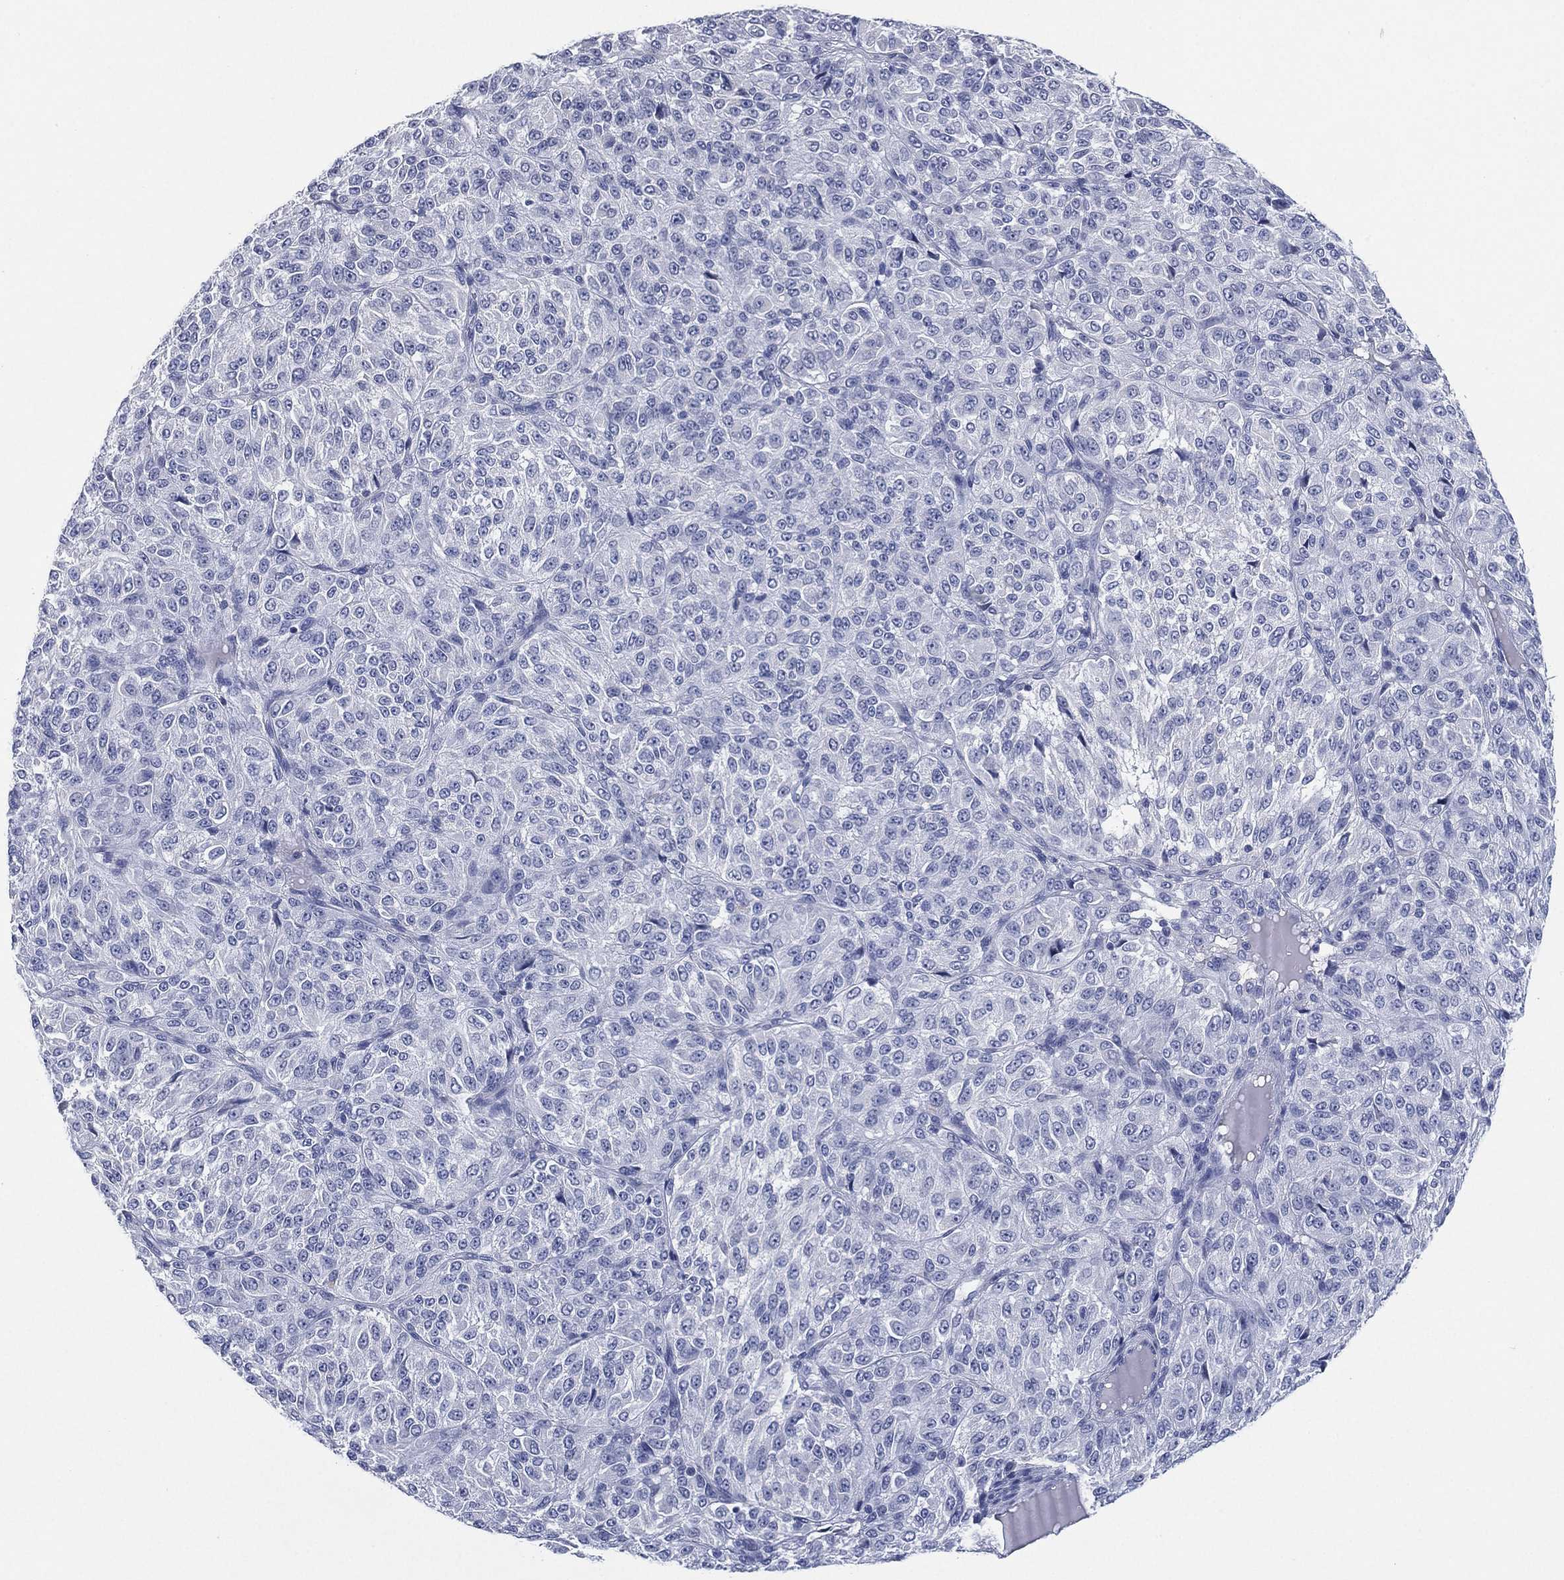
{"staining": {"intensity": "negative", "quantity": "none", "location": "none"}, "tissue": "melanoma", "cell_type": "Tumor cells", "image_type": "cancer", "snomed": [{"axis": "morphology", "description": "Malignant melanoma, Metastatic site"}, {"axis": "topography", "description": "Brain"}], "caption": "This is a image of immunohistochemistry staining of malignant melanoma (metastatic site), which shows no expression in tumor cells.", "gene": "KRT35", "patient": {"sex": "female", "age": 56}}